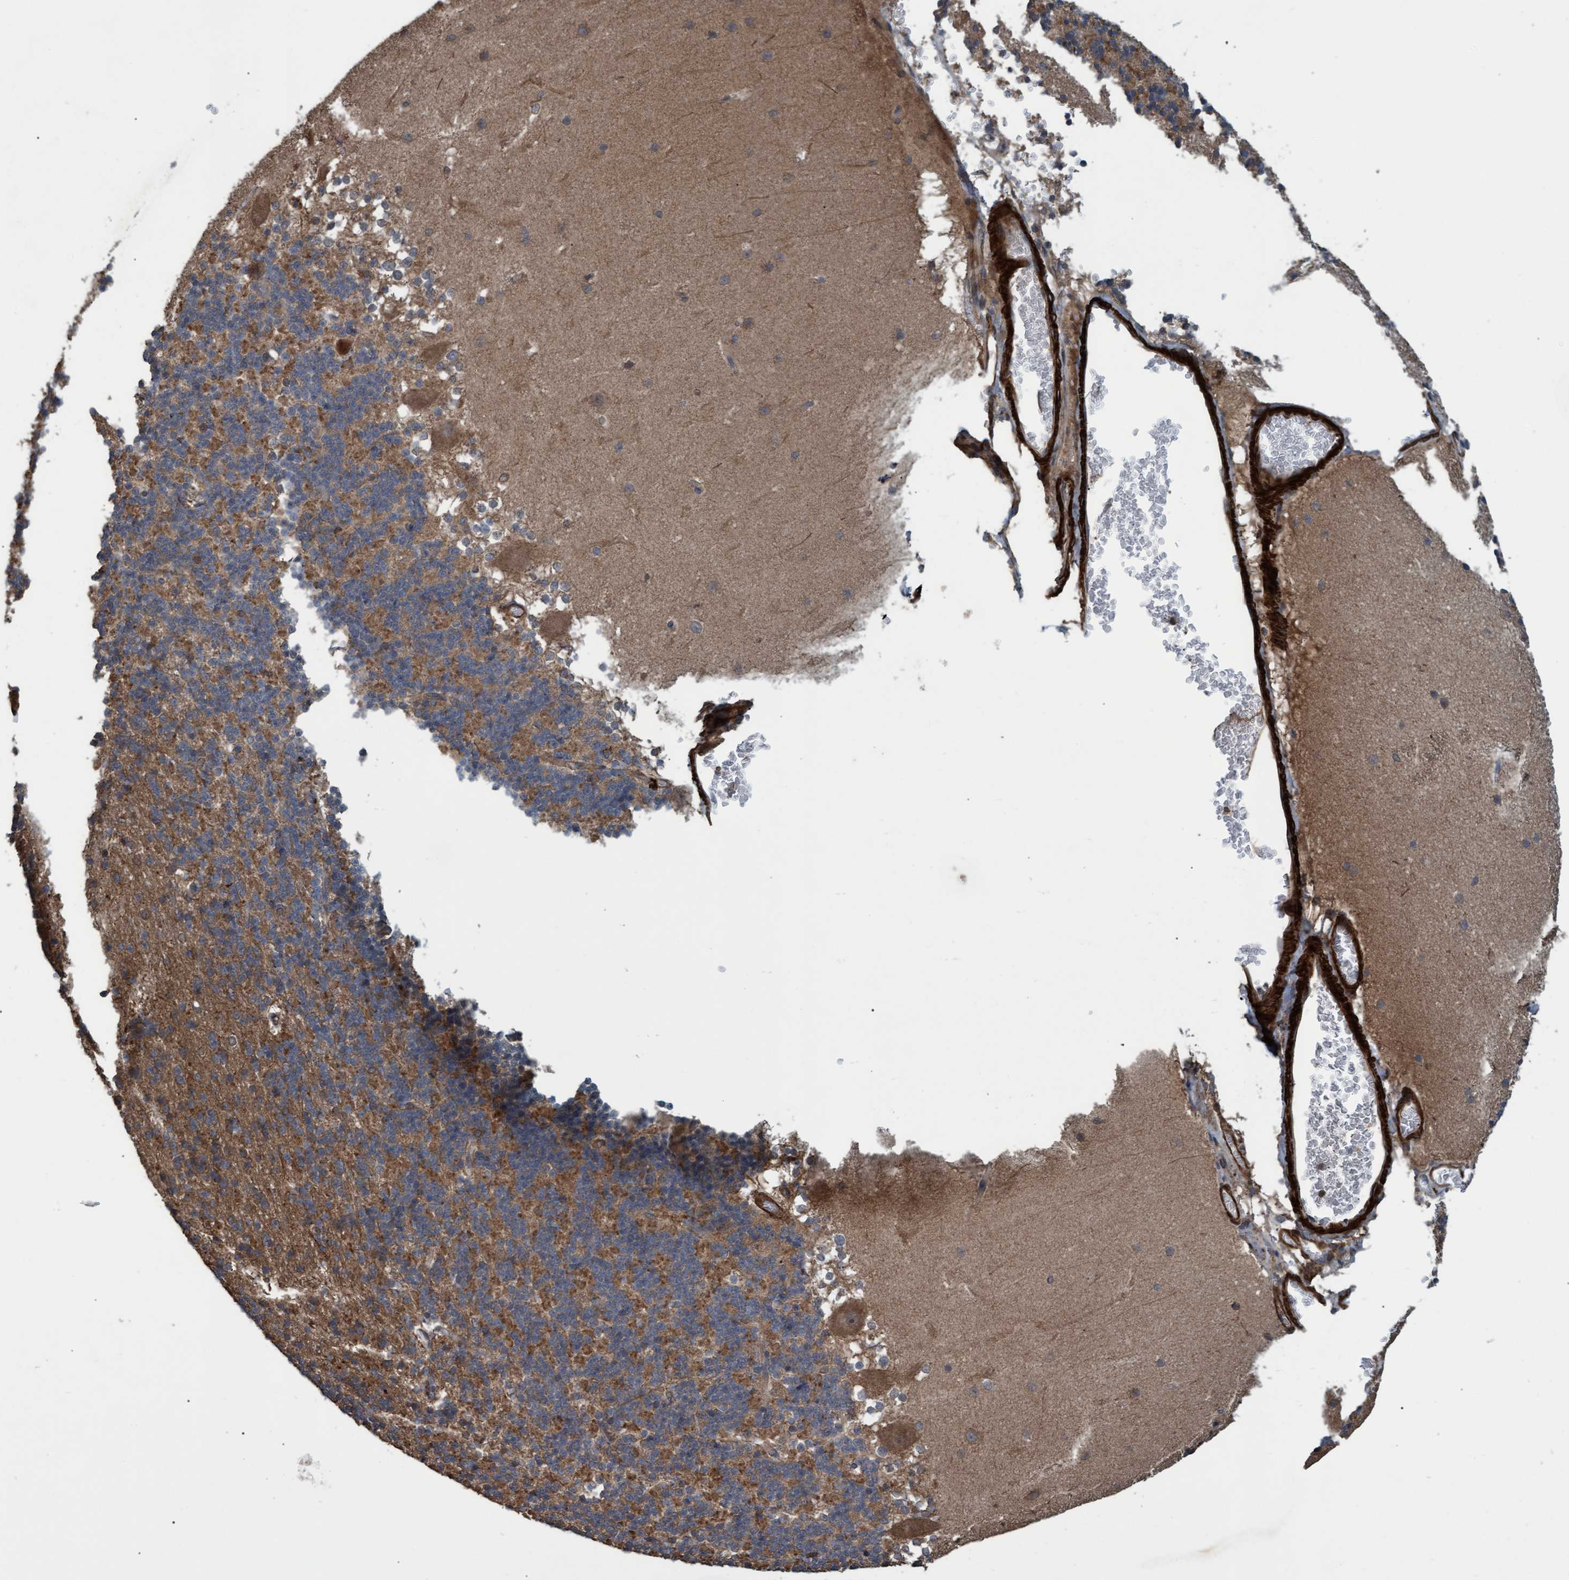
{"staining": {"intensity": "moderate", "quantity": "25%-75%", "location": "cytoplasmic/membranous"}, "tissue": "cerebellum", "cell_type": "Cells in granular layer", "image_type": "normal", "snomed": [{"axis": "morphology", "description": "Normal tissue, NOS"}, {"axis": "topography", "description": "Cerebellum"}], "caption": "Cells in granular layer demonstrate medium levels of moderate cytoplasmic/membranous staining in about 25%-75% of cells in normal cerebellum. (Stains: DAB (3,3'-diaminobenzidine) in brown, nuclei in blue, Microscopy: brightfield microscopy at high magnification).", "gene": "GGT6", "patient": {"sex": "female", "age": 19}}